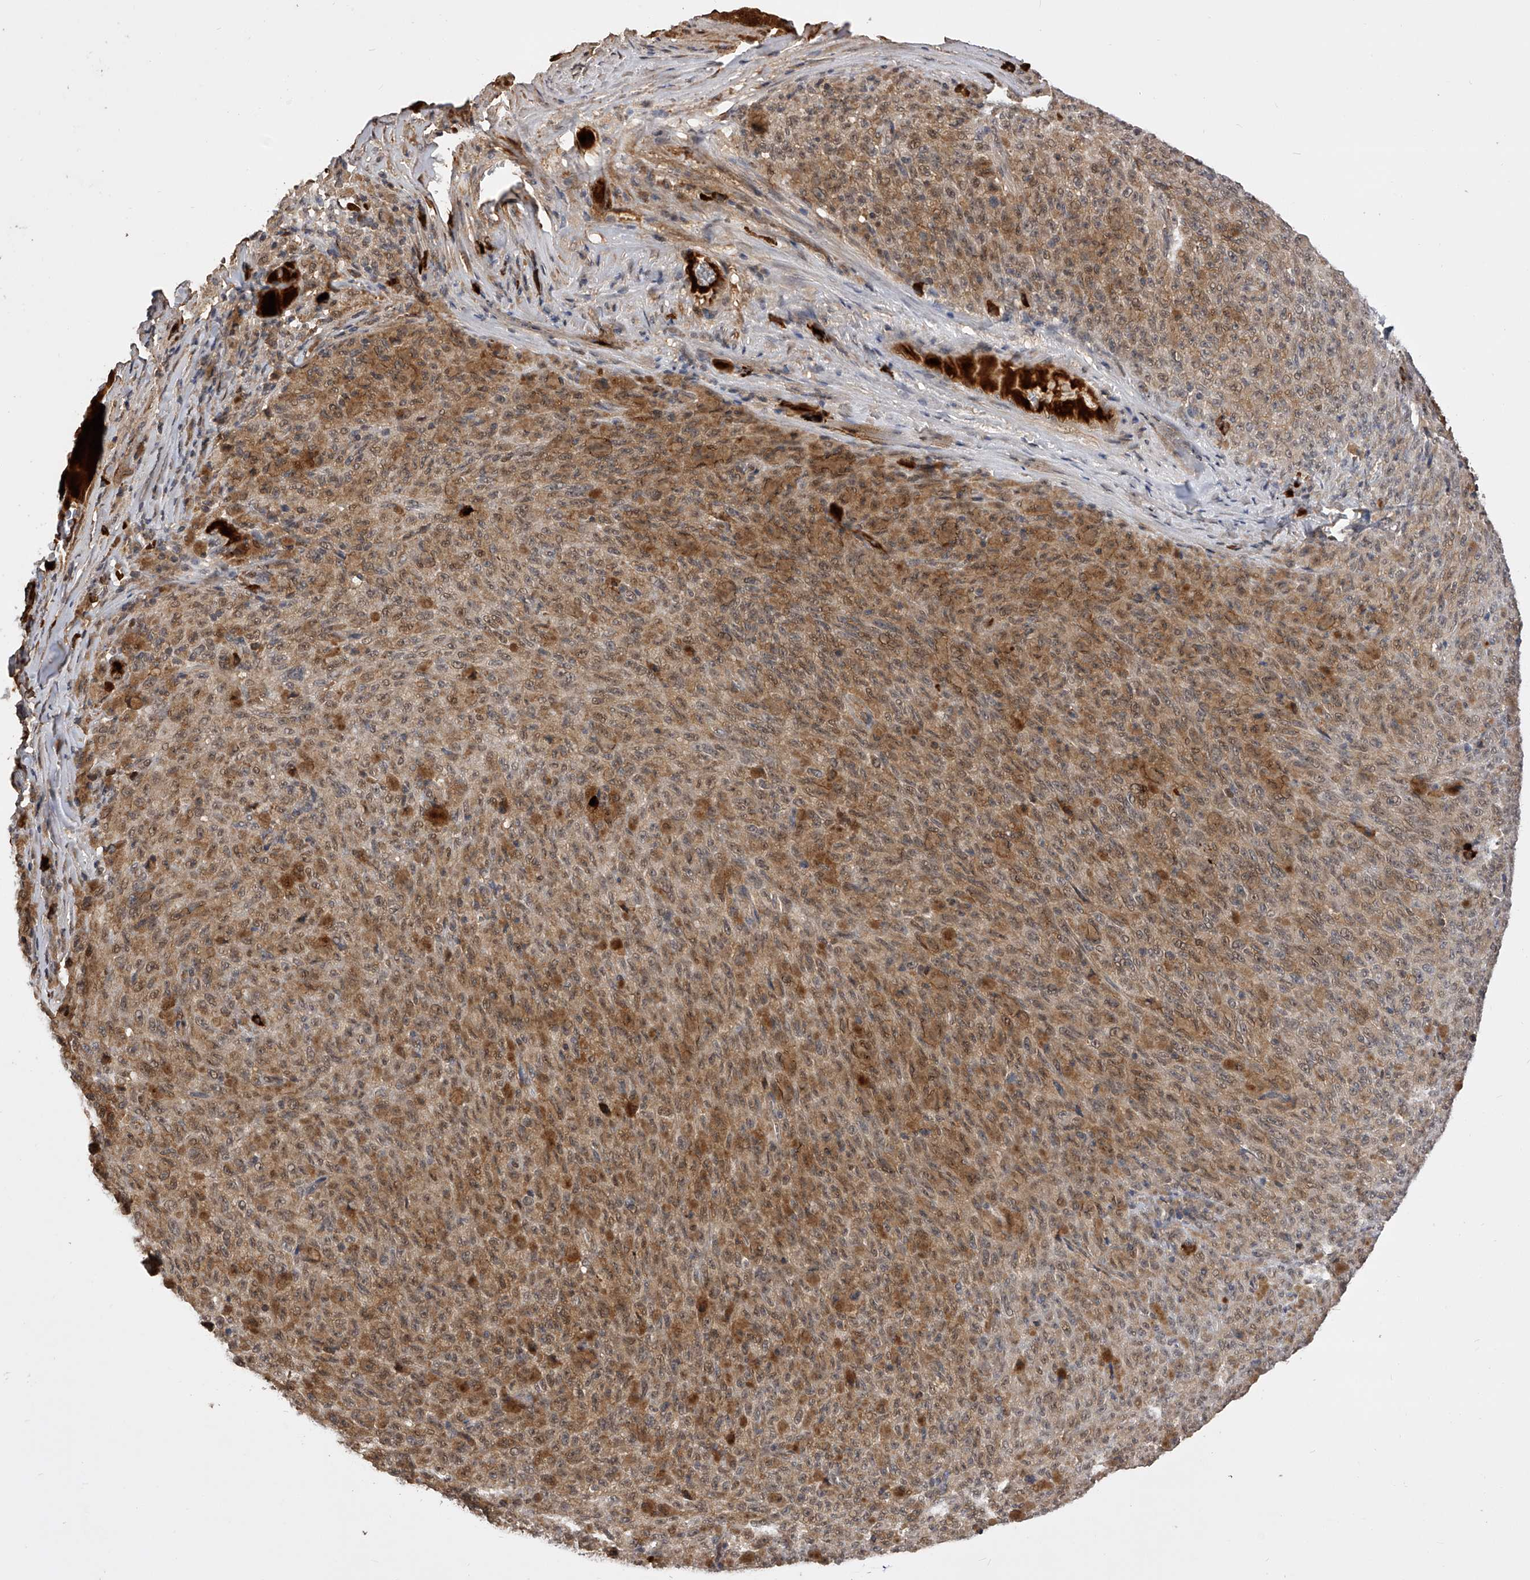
{"staining": {"intensity": "moderate", "quantity": ">75%", "location": "cytoplasmic/membranous,nuclear"}, "tissue": "melanoma", "cell_type": "Tumor cells", "image_type": "cancer", "snomed": [{"axis": "morphology", "description": "Malignant melanoma, NOS"}, {"axis": "topography", "description": "Skin"}], "caption": "About >75% of tumor cells in human melanoma display moderate cytoplasmic/membranous and nuclear protein staining as visualized by brown immunohistochemical staining.", "gene": "CFAP410", "patient": {"sex": "female", "age": 82}}